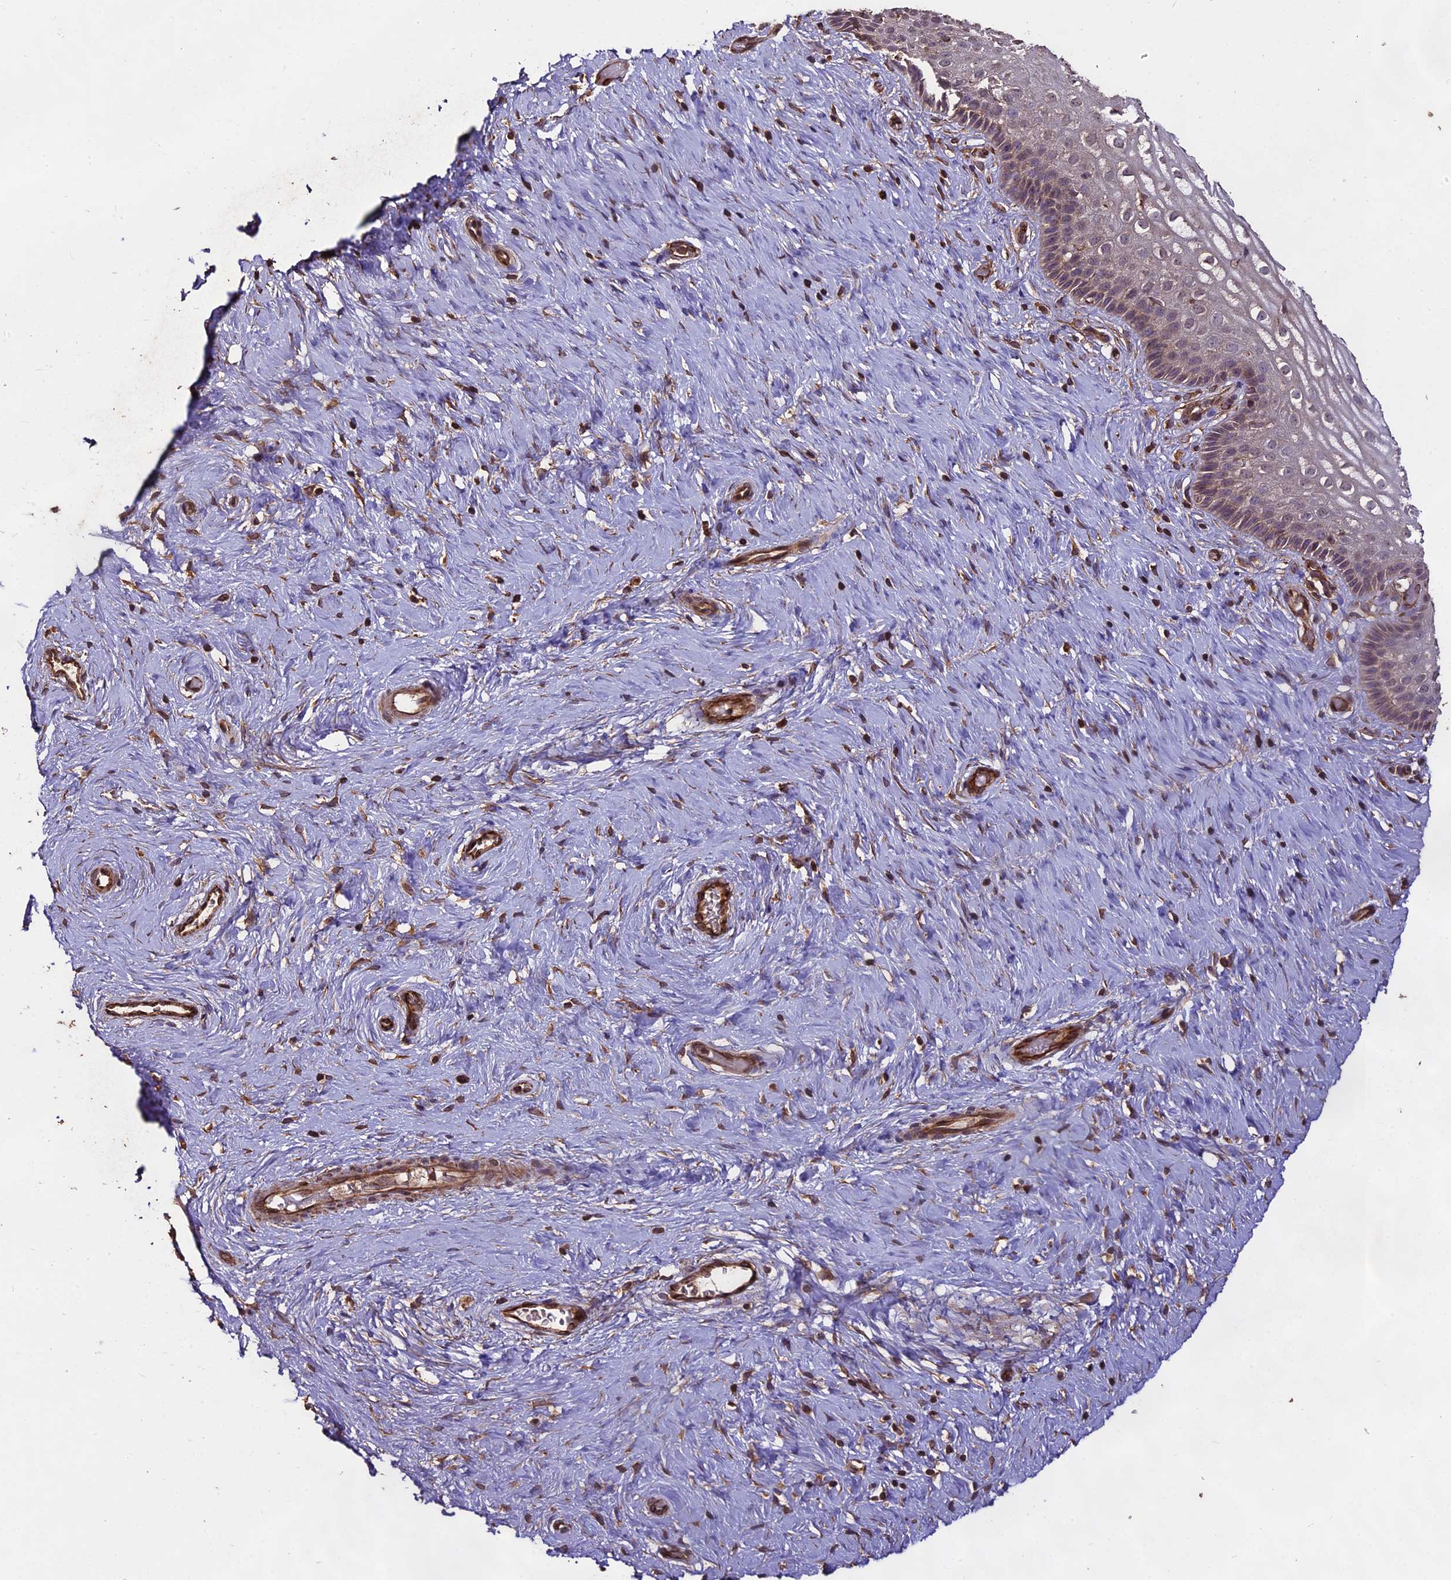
{"staining": {"intensity": "weak", "quantity": ">75%", "location": "cytoplasmic/membranous"}, "tissue": "cervix", "cell_type": "Glandular cells", "image_type": "normal", "snomed": [{"axis": "morphology", "description": "Normal tissue, NOS"}, {"axis": "topography", "description": "Cervix"}], "caption": "Protein staining demonstrates weak cytoplasmic/membranous expression in approximately >75% of glandular cells in normal cervix.", "gene": "TTLL10", "patient": {"sex": "female", "age": 33}}